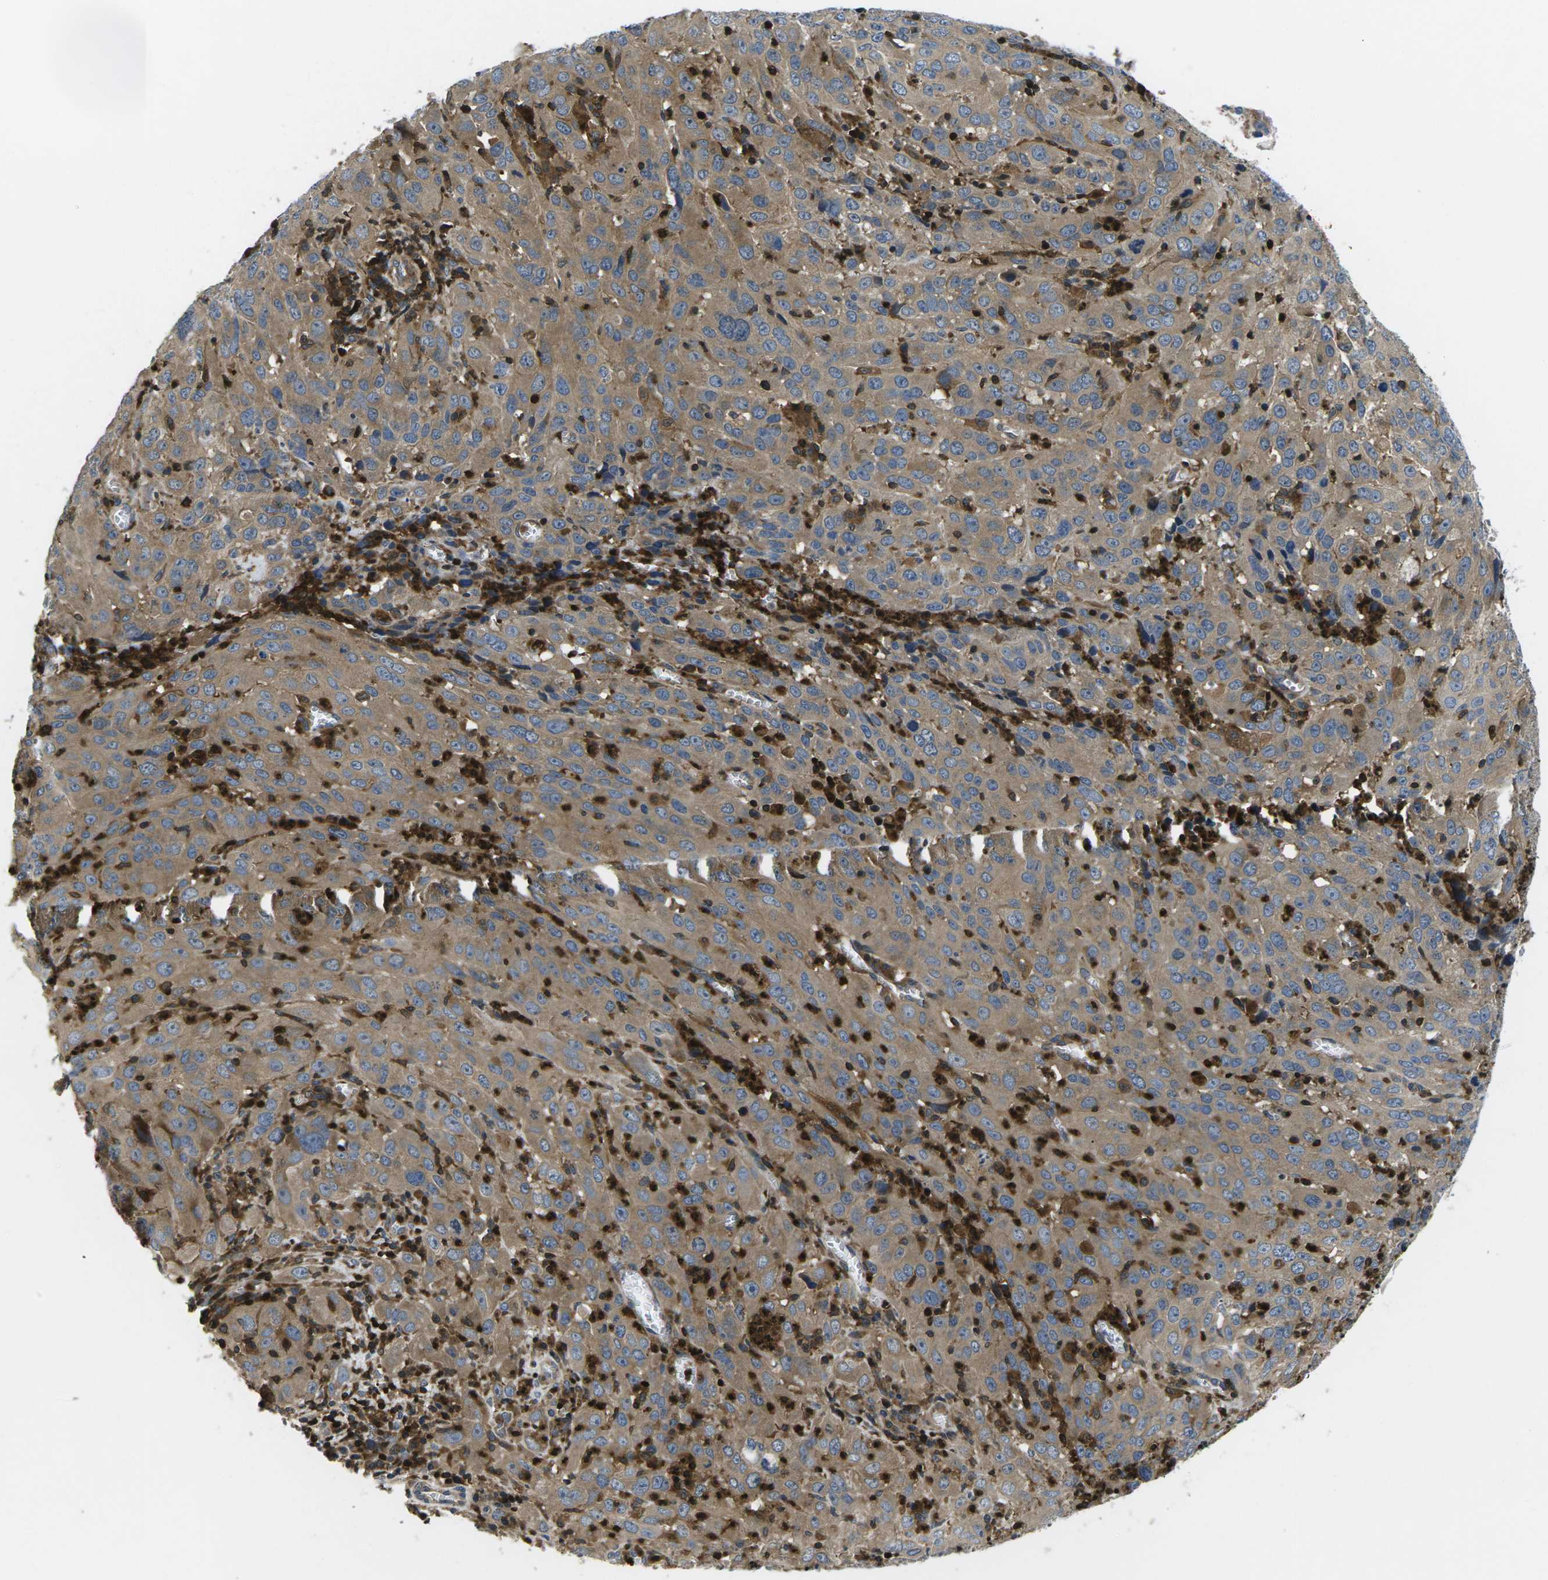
{"staining": {"intensity": "moderate", "quantity": ">75%", "location": "cytoplasmic/membranous"}, "tissue": "cervical cancer", "cell_type": "Tumor cells", "image_type": "cancer", "snomed": [{"axis": "morphology", "description": "Squamous cell carcinoma, NOS"}, {"axis": "topography", "description": "Cervix"}], "caption": "Immunohistochemical staining of cervical cancer (squamous cell carcinoma) demonstrates medium levels of moderate cytoplasmic/membranous staining in about >75% of tumor cells. (Stains: DAB in brown, nuclei in blue, Microscopy: brightfield microscopy at high magnification).", "gene": "PLCE1", "patient": {"sex": "female", "age": 32}}